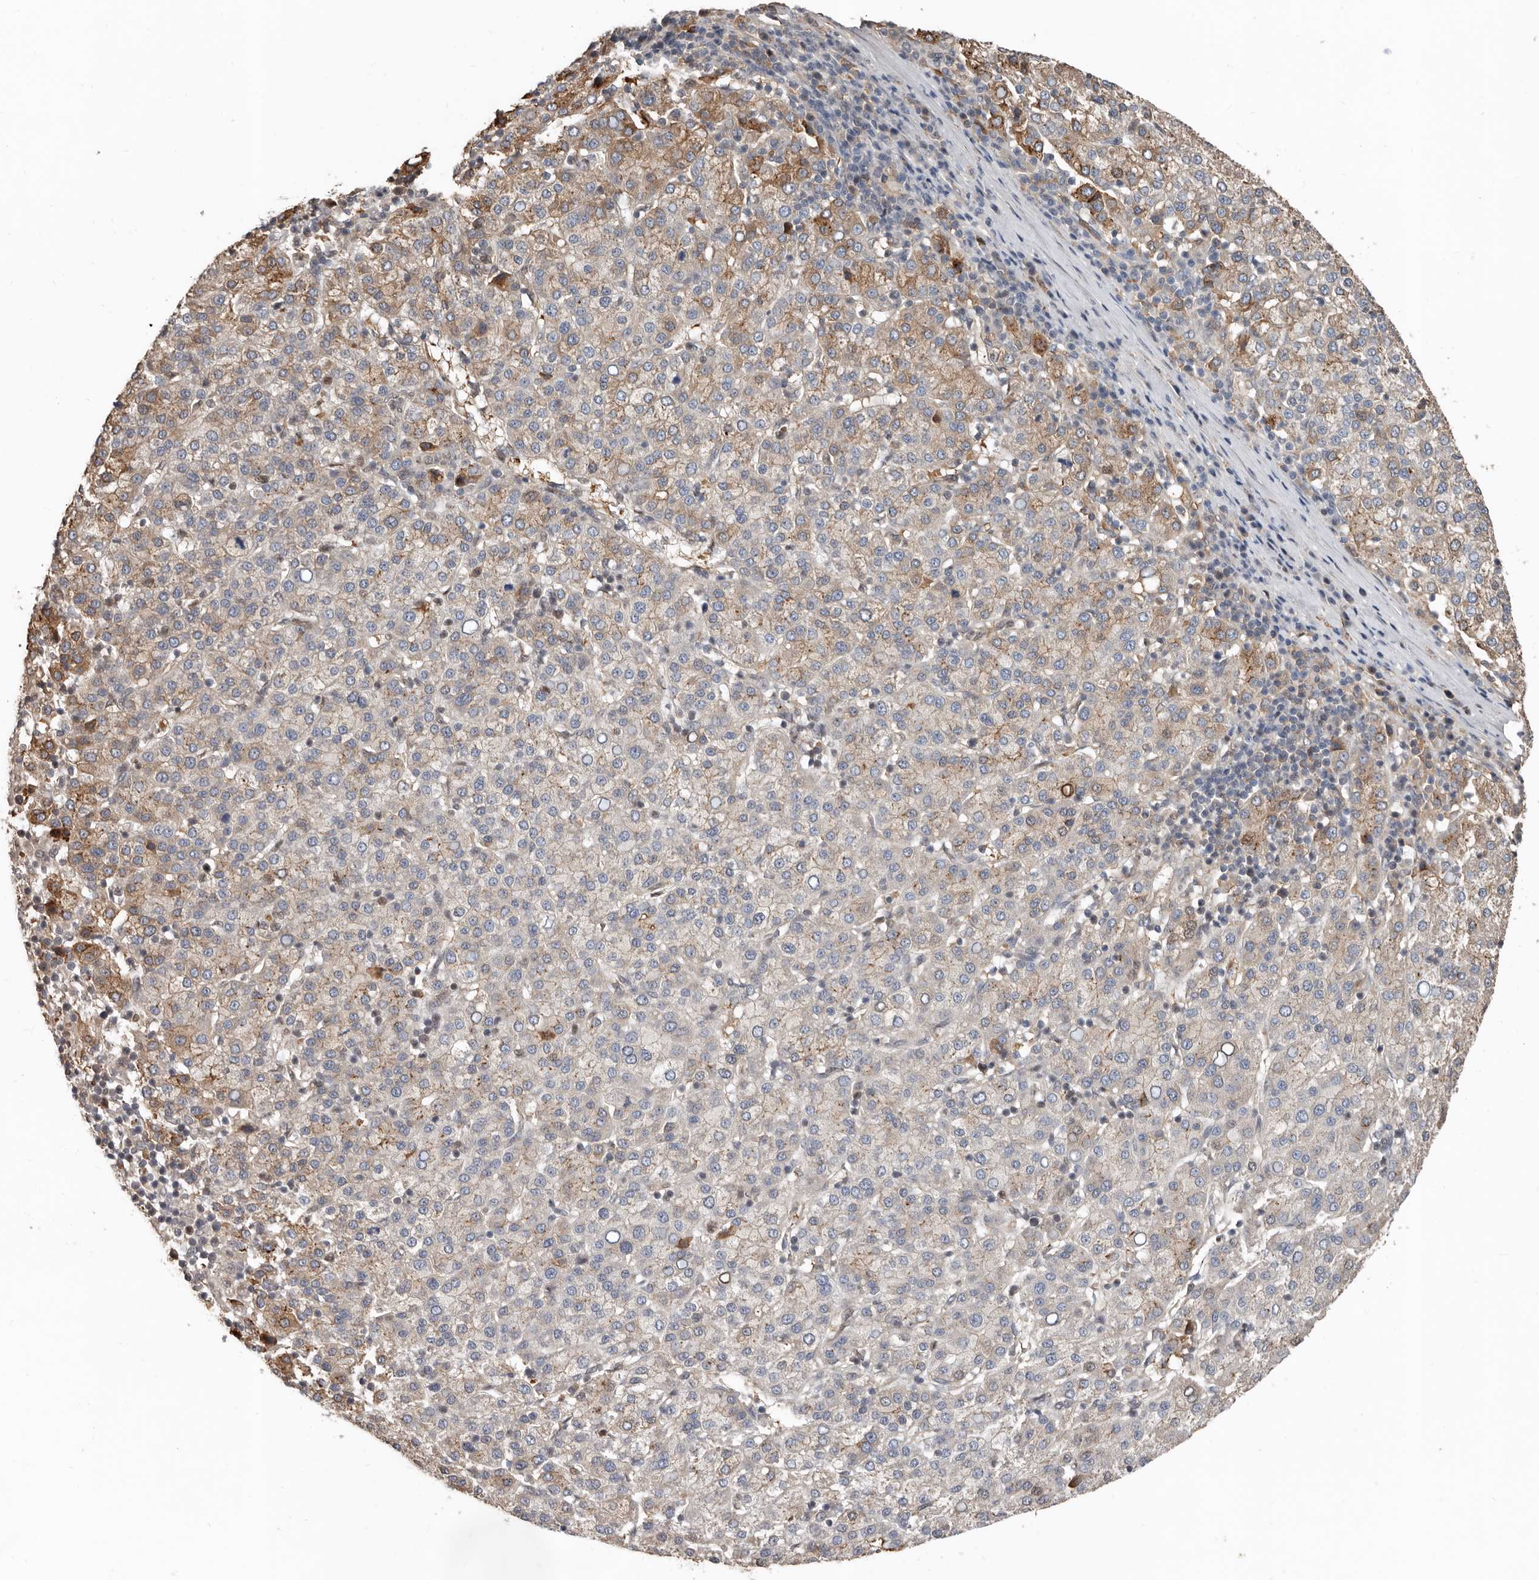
{"staining": {"intensity": "weak", "quantity": "<25%", "location": "cytoplasmic/membranous"}, "tissue": "liver cancer", "cell_type": "Tumor cells", "image_type": "cancer", "snomed": [{"axis": "morphology", "description": "Carcinoma, Hepatocellular, NOS"}, {"axis": "topography", "description": "Liver"}], "caption": "An immunohistochemistry histopathology image of liver hepatocellular carcinoma is shown. There is no staining in tumor cells of liver hepatocellular carcinoma. (DAB (3,3'-diaminobenzidine) IHC with hematoxylin counter stain).", "gene": "LRGUK", "patient": {"sex": "female", "age": 58}}